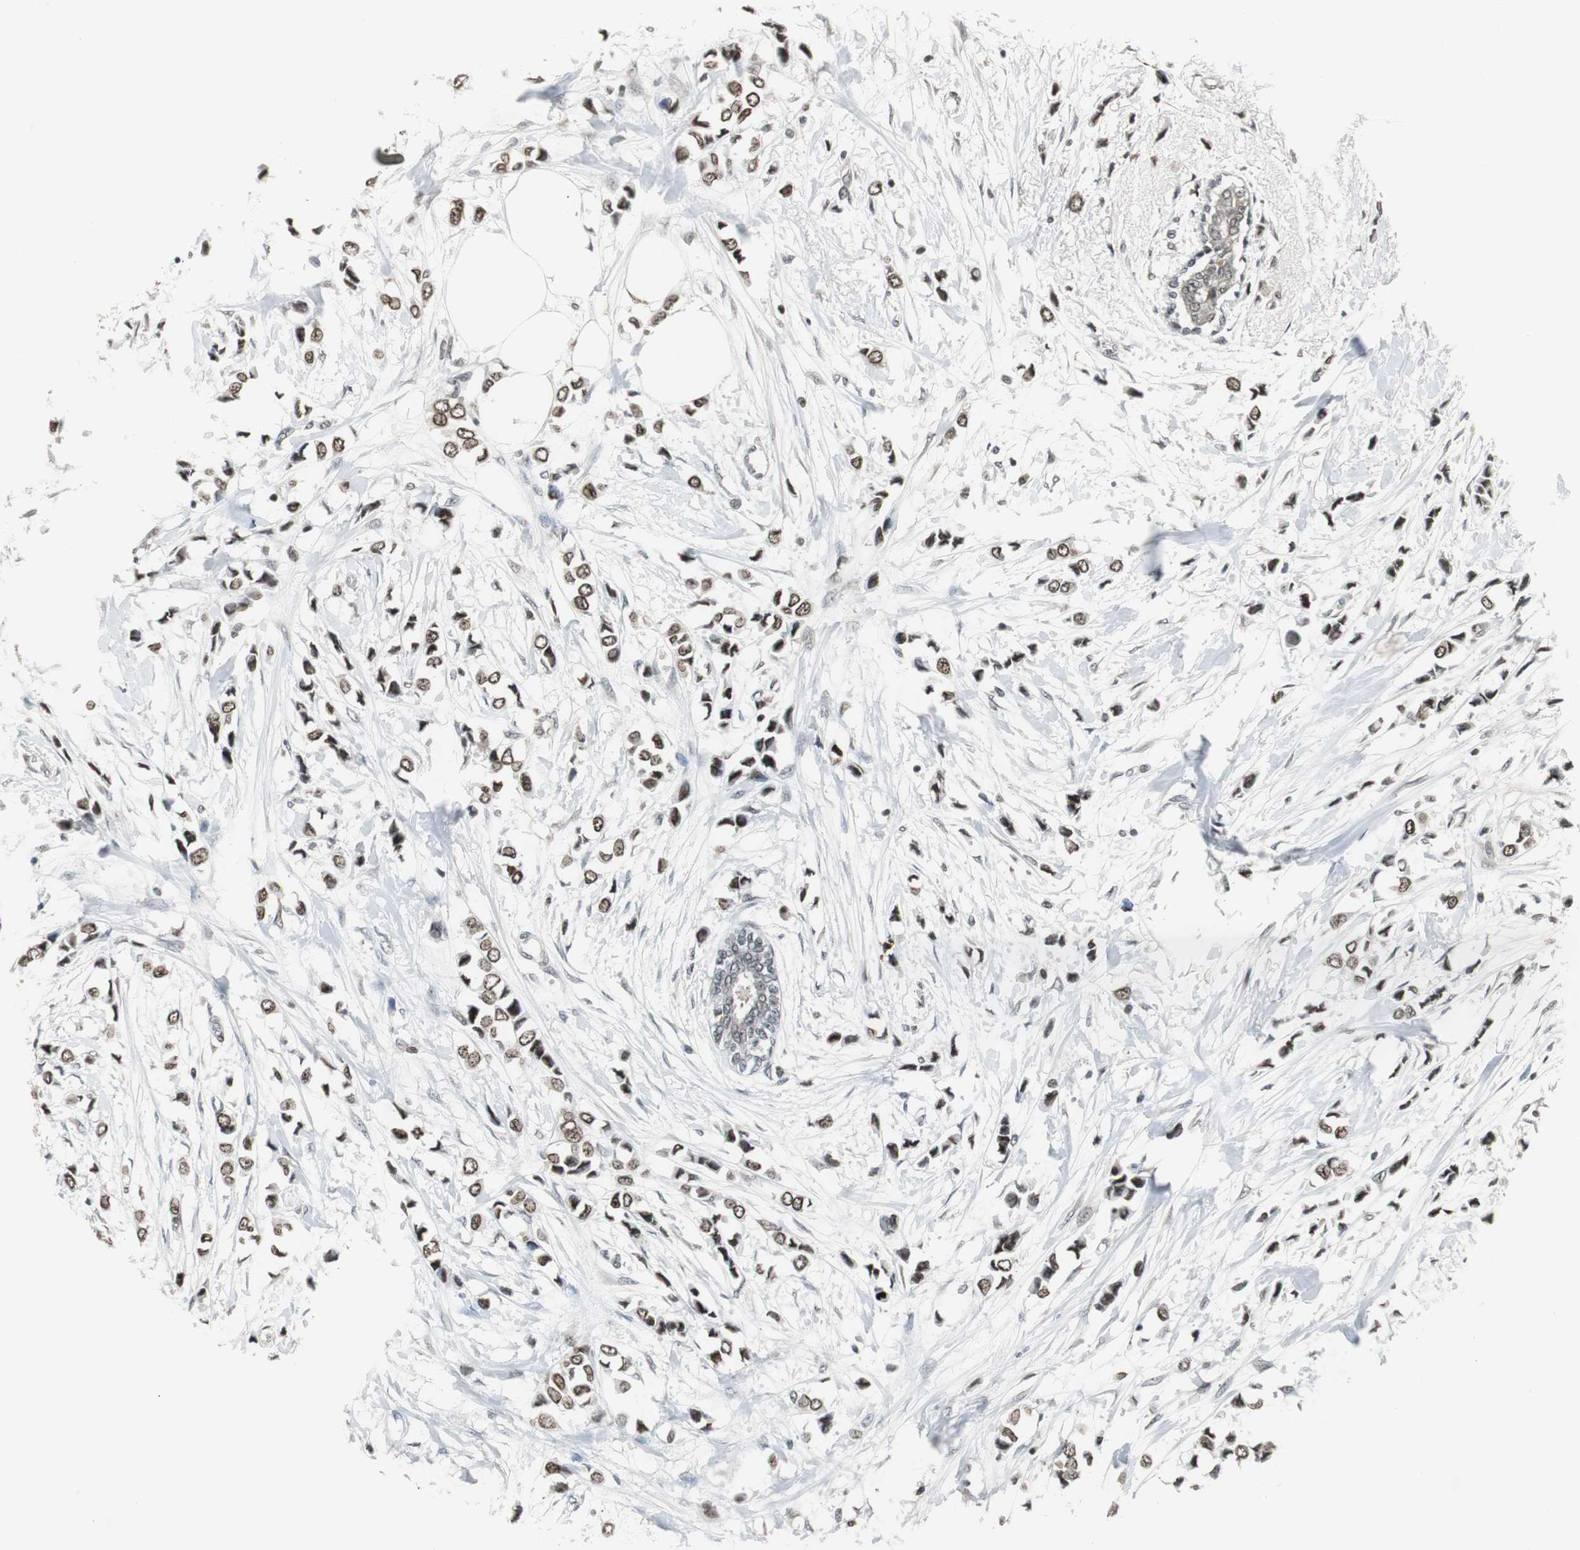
{"staining": {"intensity": "strong", "quantity": ">75%", "location": "nuclear"}, "tissue": "breast cancer", "cell_type": "Tumor cells", "image_type": "cancer", "snomed": [{"axis": "morphology", "description": "Lobular carcinoma"}, {"axis": "topography", "description": "Breast"}], "caption": "Immunohistochemistry image of lobular carcinoma (breast) stained for a protein (brown), which shows high levels of strong nuclear expression in approximately >75% of tumor cells.", "gene": "MPG", "patient": {"sex": "female", "age": 51}}